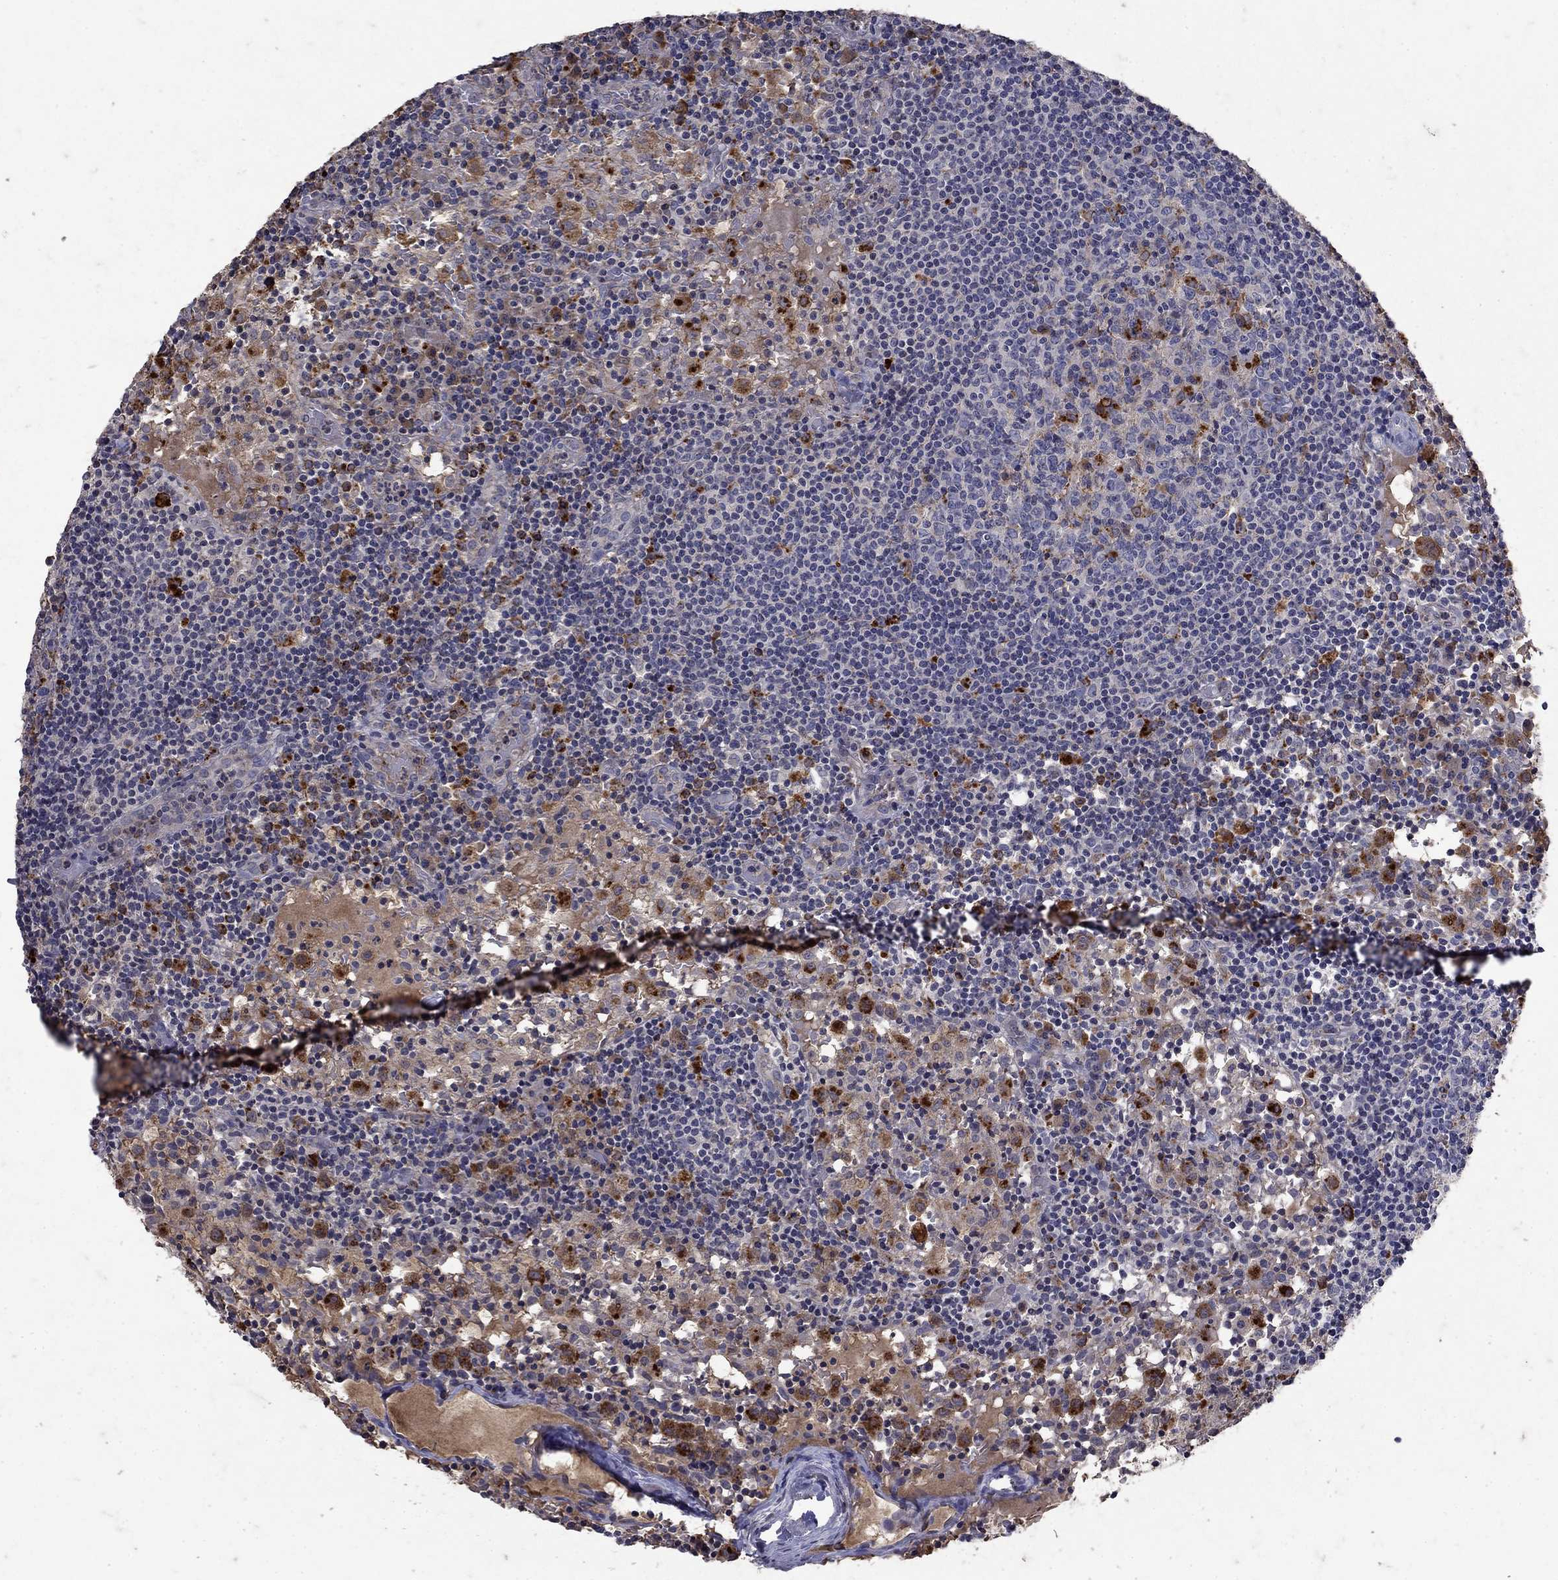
{"staining": {"intensity": "strong", "quantity": "<25%", "location": "cytoplasmic/membranous"}, "tissue": "lymph node", "cell_type": "Germinal center cells", "image_type": "normal", "snomed": [{"axis": "morphology", "description": "Normal tissue, NOS"}, {"axis": "topography", "description": "Lymph node"}], "caption": "Strong cytoplasmic/membranous protein positivity is appreciated in about <25% of germinal center cells in lymph node.", "gene": "NPC2", "patient": {"sex": "male", "age": 62}}